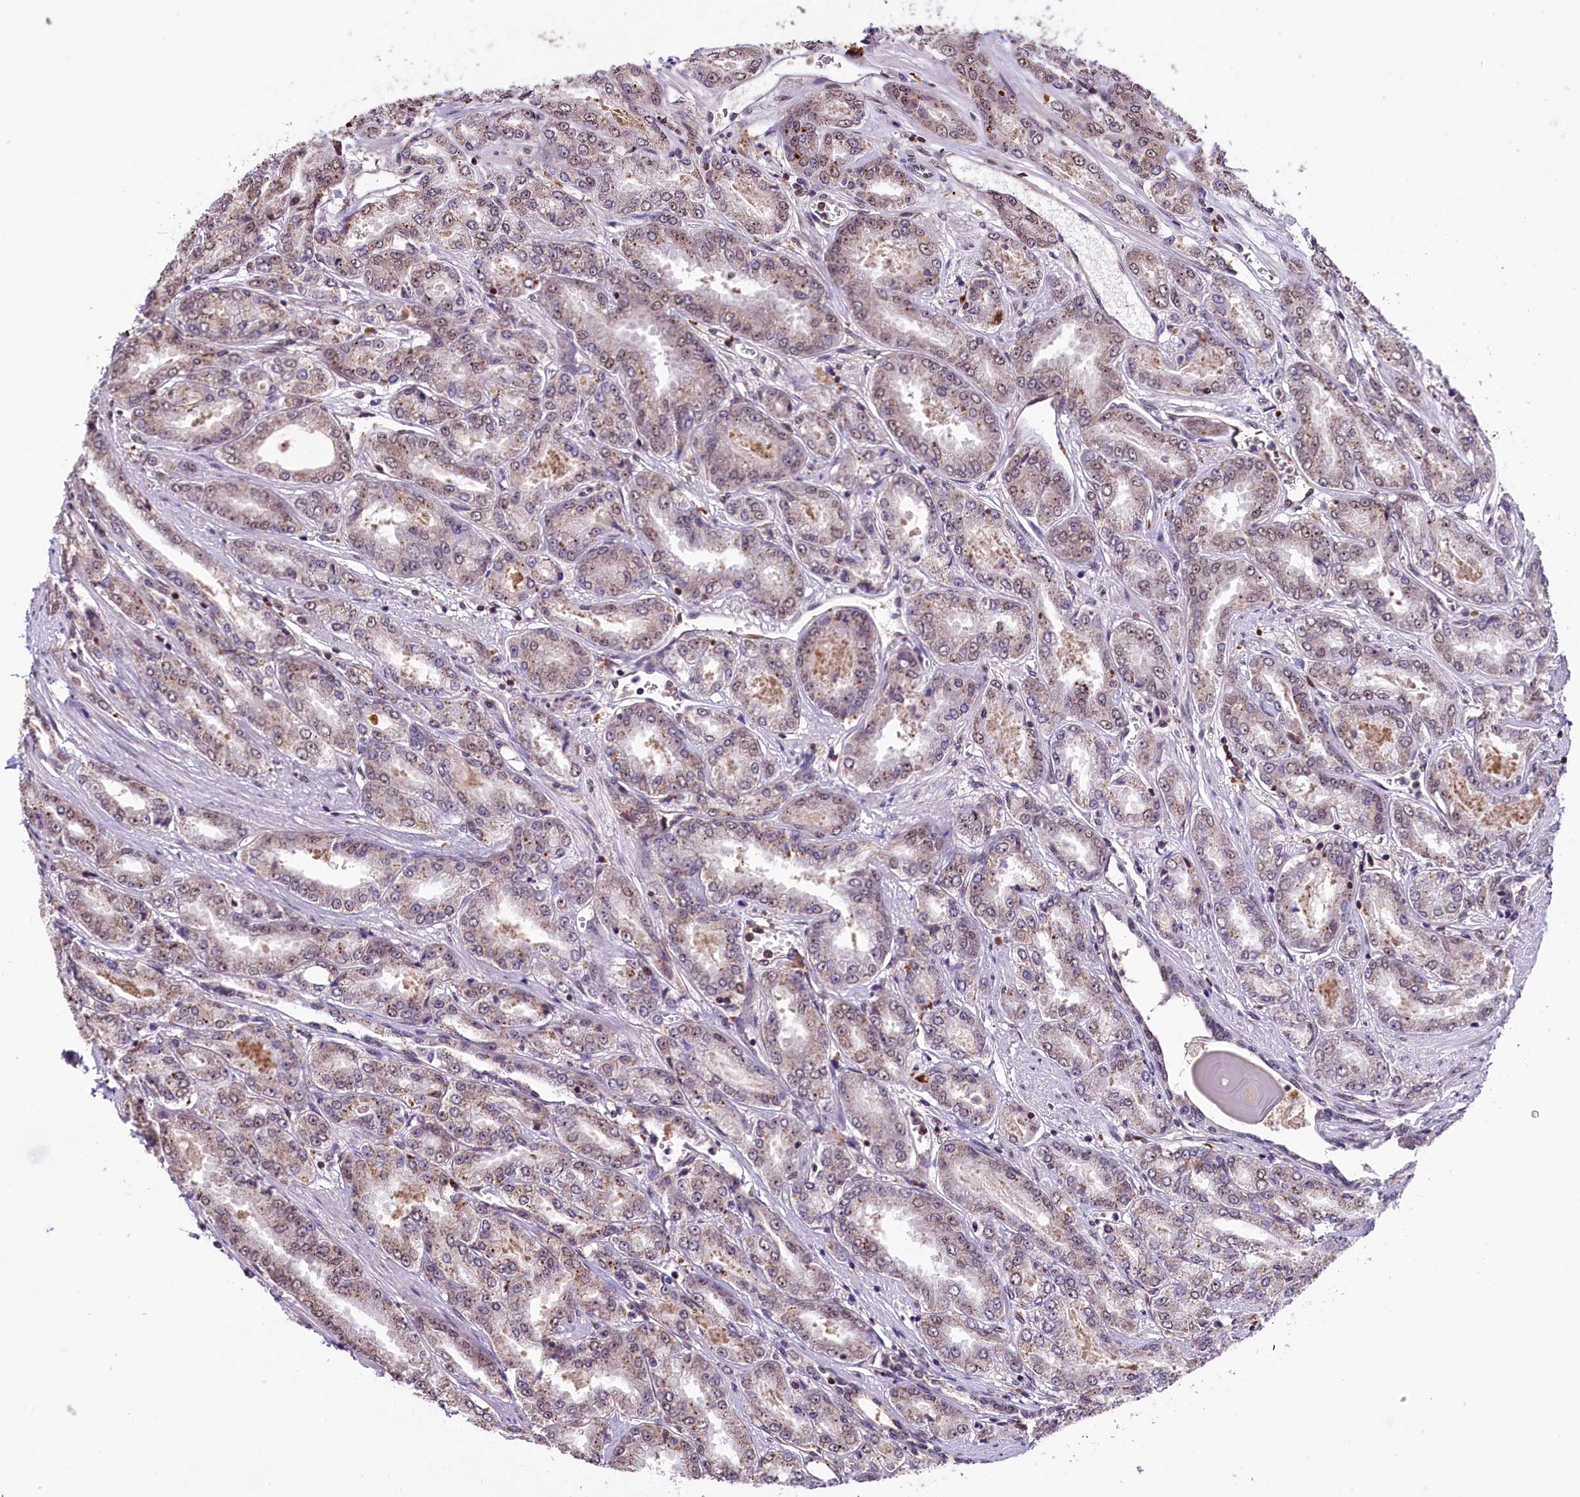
{"staining": {"intensity": "moderate", "quantity": "<25%", "location": "cytoplasmic/membranous"}, "tissue": "prostate cancer", "cell_type": "Tumor cells", "image_type": "cancer", "snomed": [{"axis": "morphology", "description": "Adenocarcinoma, High grade"}, {"axis": "topography", "description": "Prostate"}], "caption": "Prostate cancer (adenocarcinoma (high-grade)) tissue reveals moderate cytoplasmic/membranous expression in about <25% of tumor cells", "gene": "MRPL54", "patient": {"sex": "male", "age": 74}}